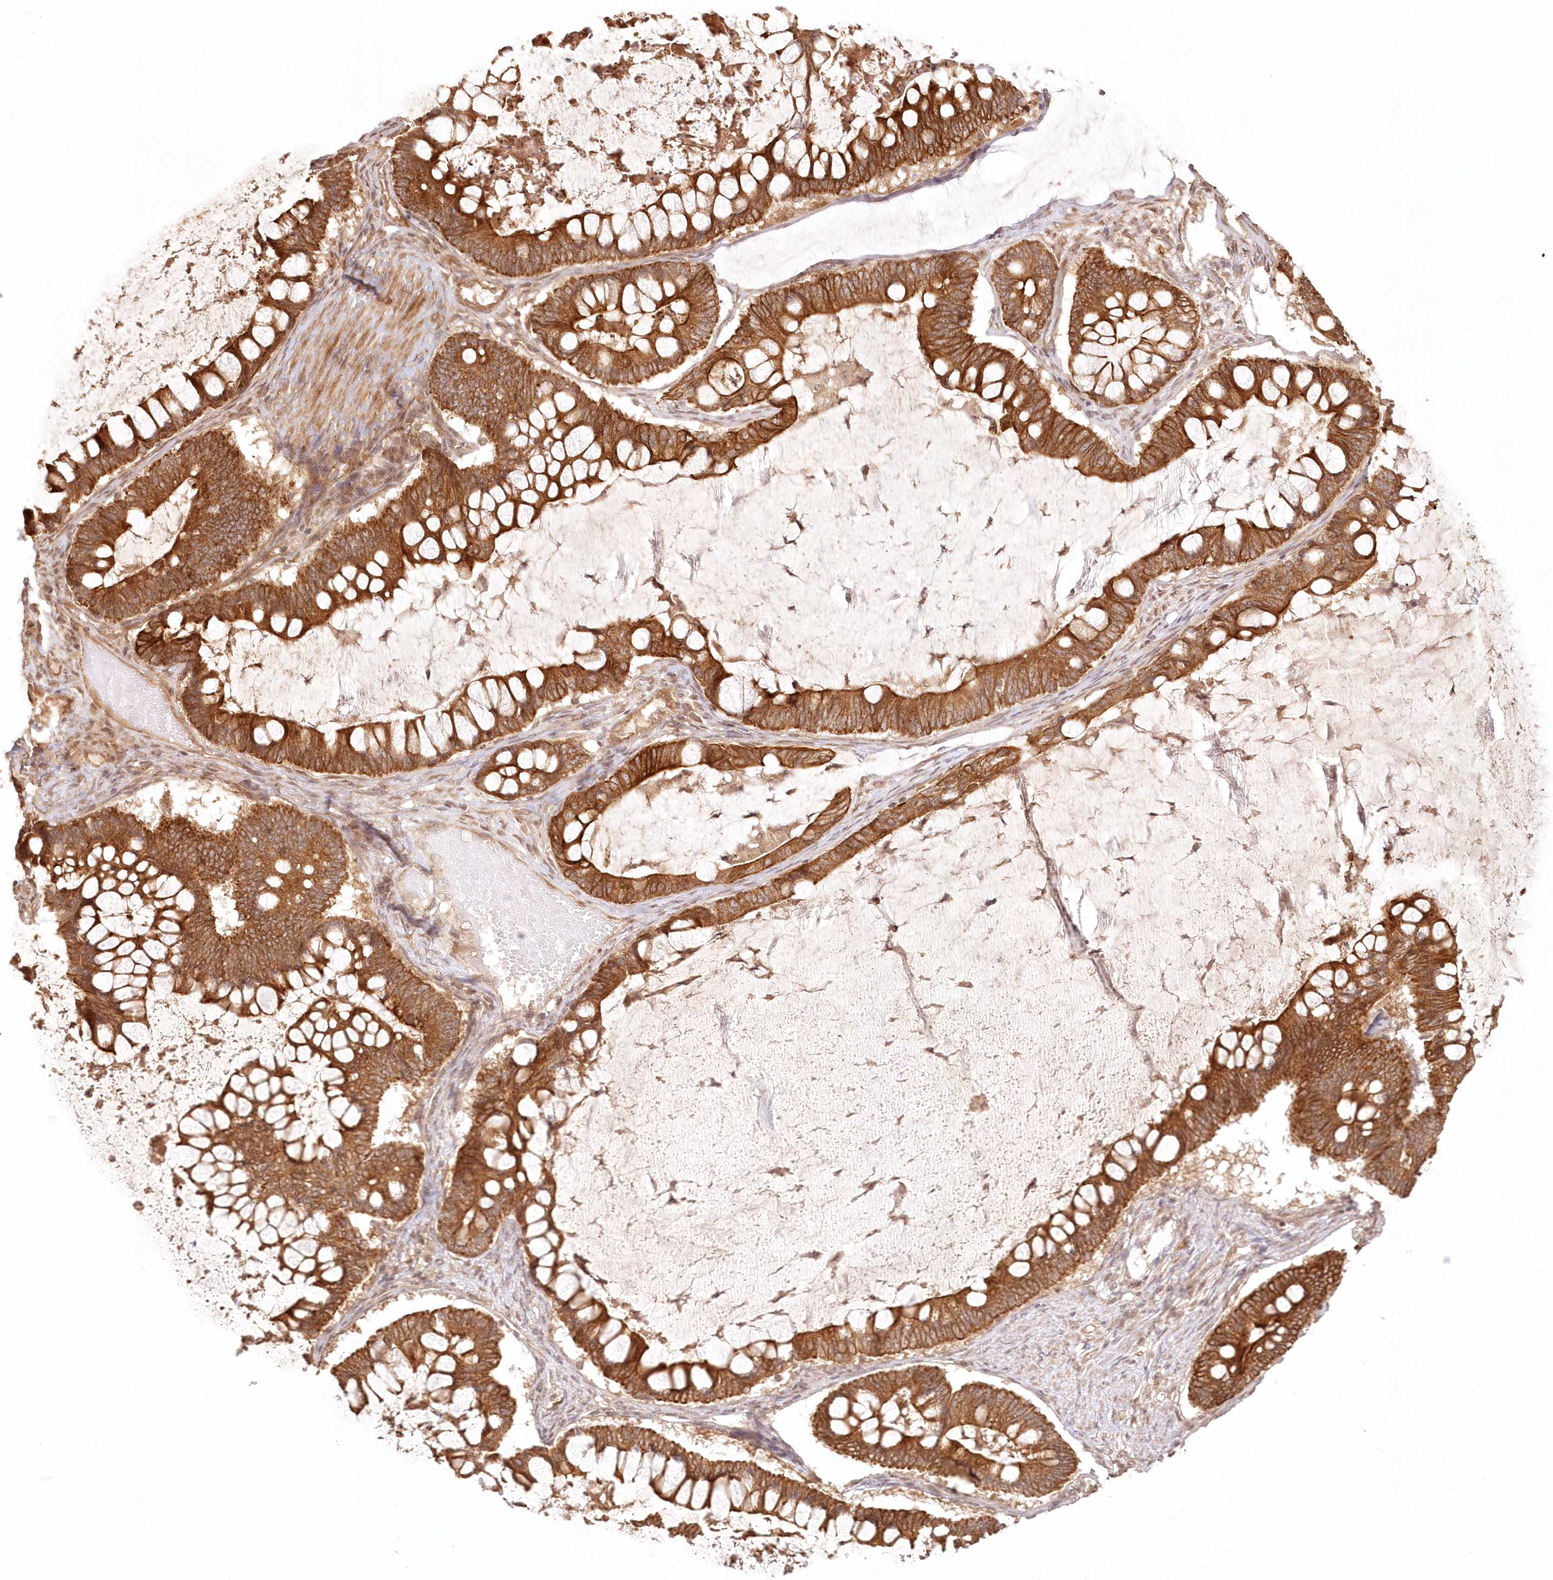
{"staining": {"intensity": "strong", "quantity": ">75%", "location": "cytoplasmic/membranous"}, "tissue": "ovarian cancer", "cell_type": "Tumor cells", "image_type": "cancer", "snomed": [{"axis": "morphology", "description": "Cystadenocarcinoma, mucinous, NOS"}, {"axis": "topography", "description": "Ovary"}], "caption": "This histopathology image demonstrates IHC staining of human mucinous cystadenocarcinoma (ovarian), with high strong cytoplasmic/membranous staining in about >75% of tumor cells.", "gene": "KIAA0232", "patient": {"sex": "female", "age": 61}}